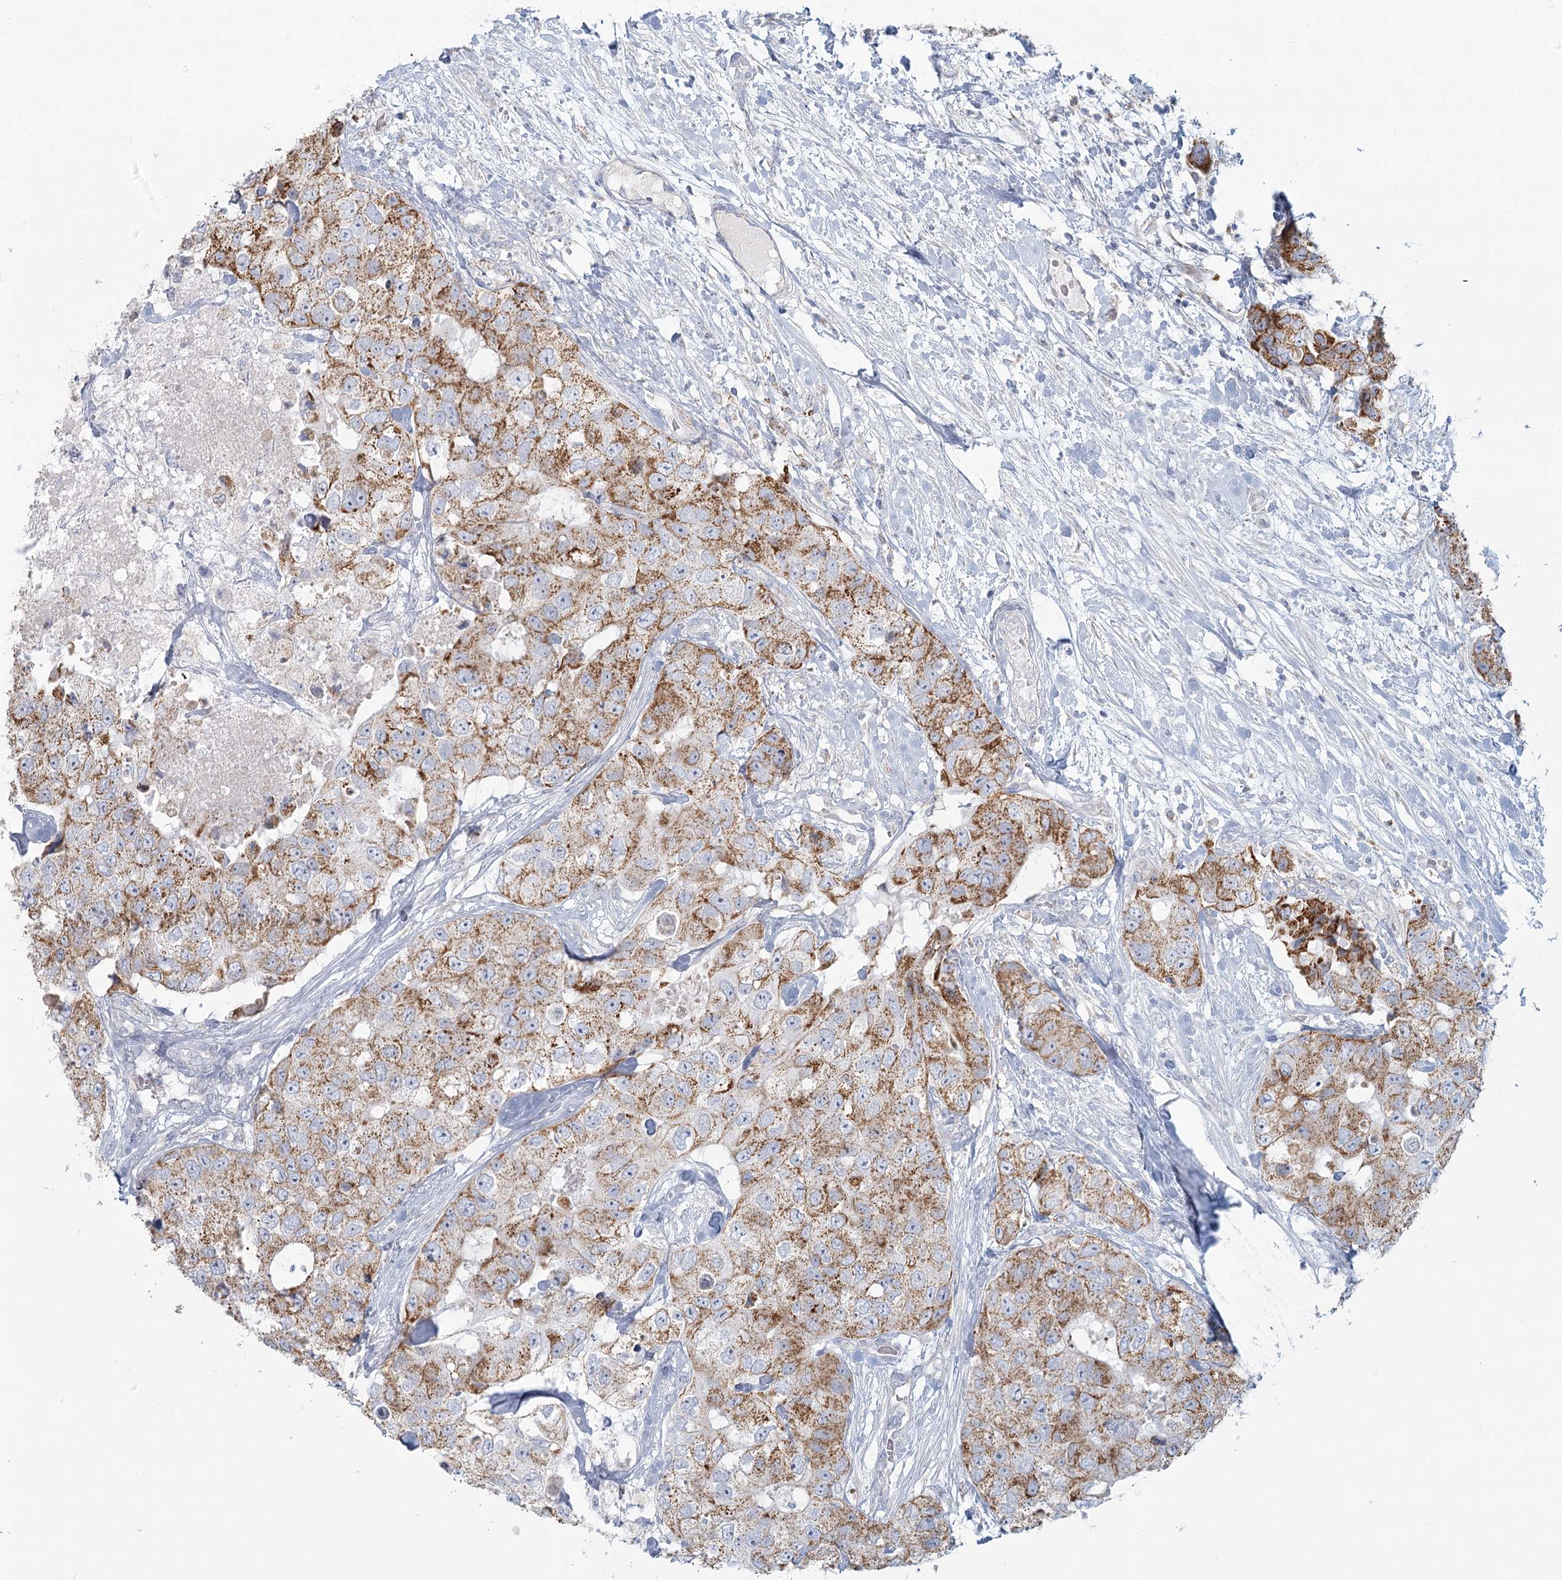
{"staining": {"intensity": "moderate", "quantity": ">75%", "location": "cytoplasmic/membranous"}, "tissue": "breast cancer", "cell_type": "Tumor cells", "image_type": "cancer", "snomed": [{"axis": "morphology", "description": "Duct carcinoma"}, {"axis": "topography", "description": "Breast"}], "caption": "Approximately >75% of tumor cells in invasive ductal carcinoma (breast) reveal moderate cytoplasmic/membranous protein expression as visualized by brown immunohistochemical staining.", "gene": "BPHL", "patient": {"sex": "female", "age": 62}}